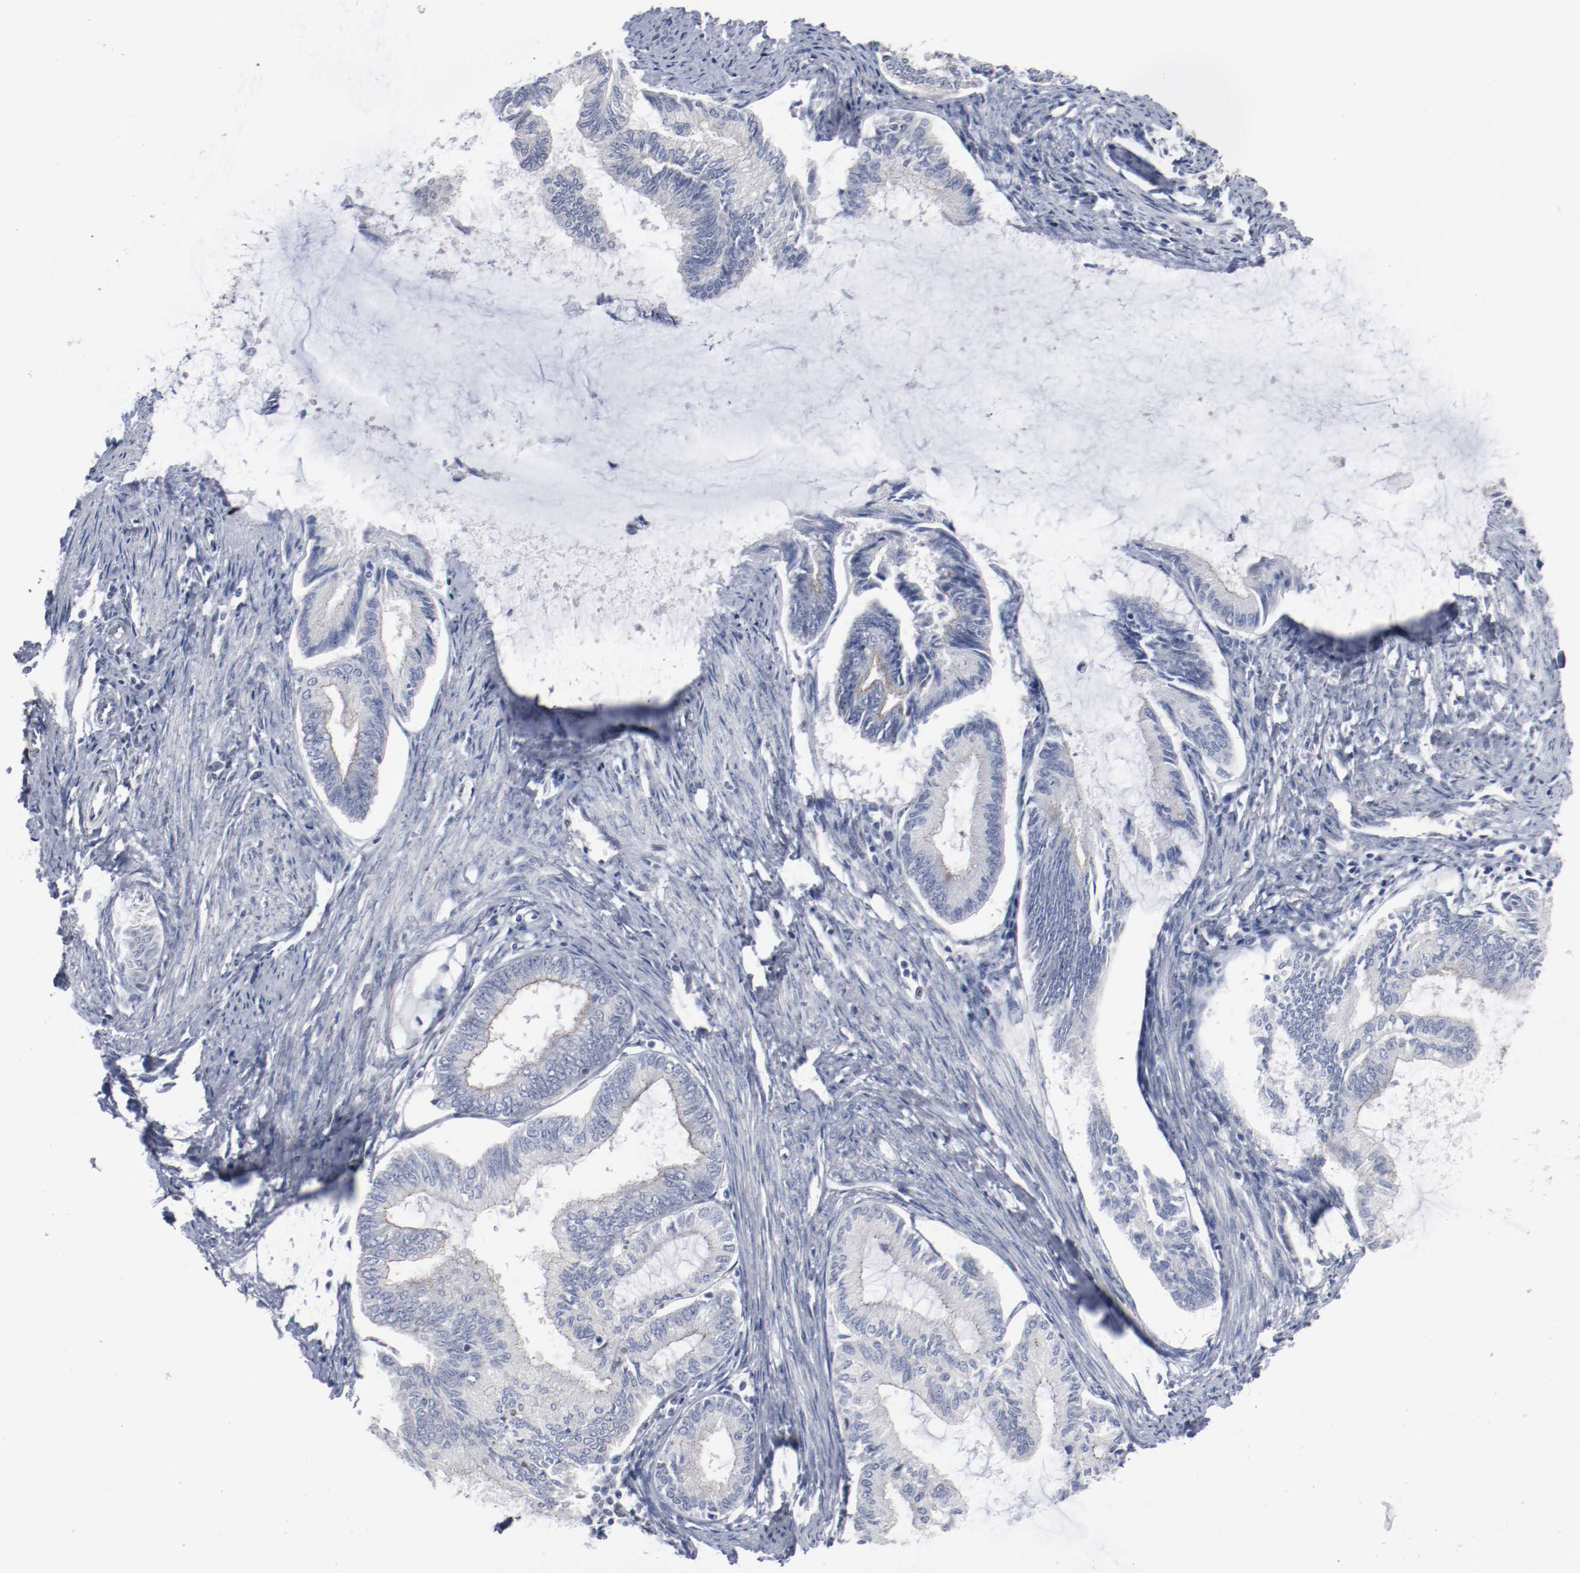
{"staining": {"intensity": "negative", "quantity": "none", "location": "none"}, "tissue": "endometrial cancer", "cell_type": "Tumor cells", "image_type": "cancer", "snomed": [{"axis": "morphology", "description": "Adenocarcinoma, NOS"}, {"axis": "topography", "description": "Endometrium"}], "caption": "Immunohistochemical staining of endometrial cancer (adenocarcinoma) shows no significant positivity in tumor cells.", "gene": "ZEB2", "patient": {"sex": "female", "age": 86}}